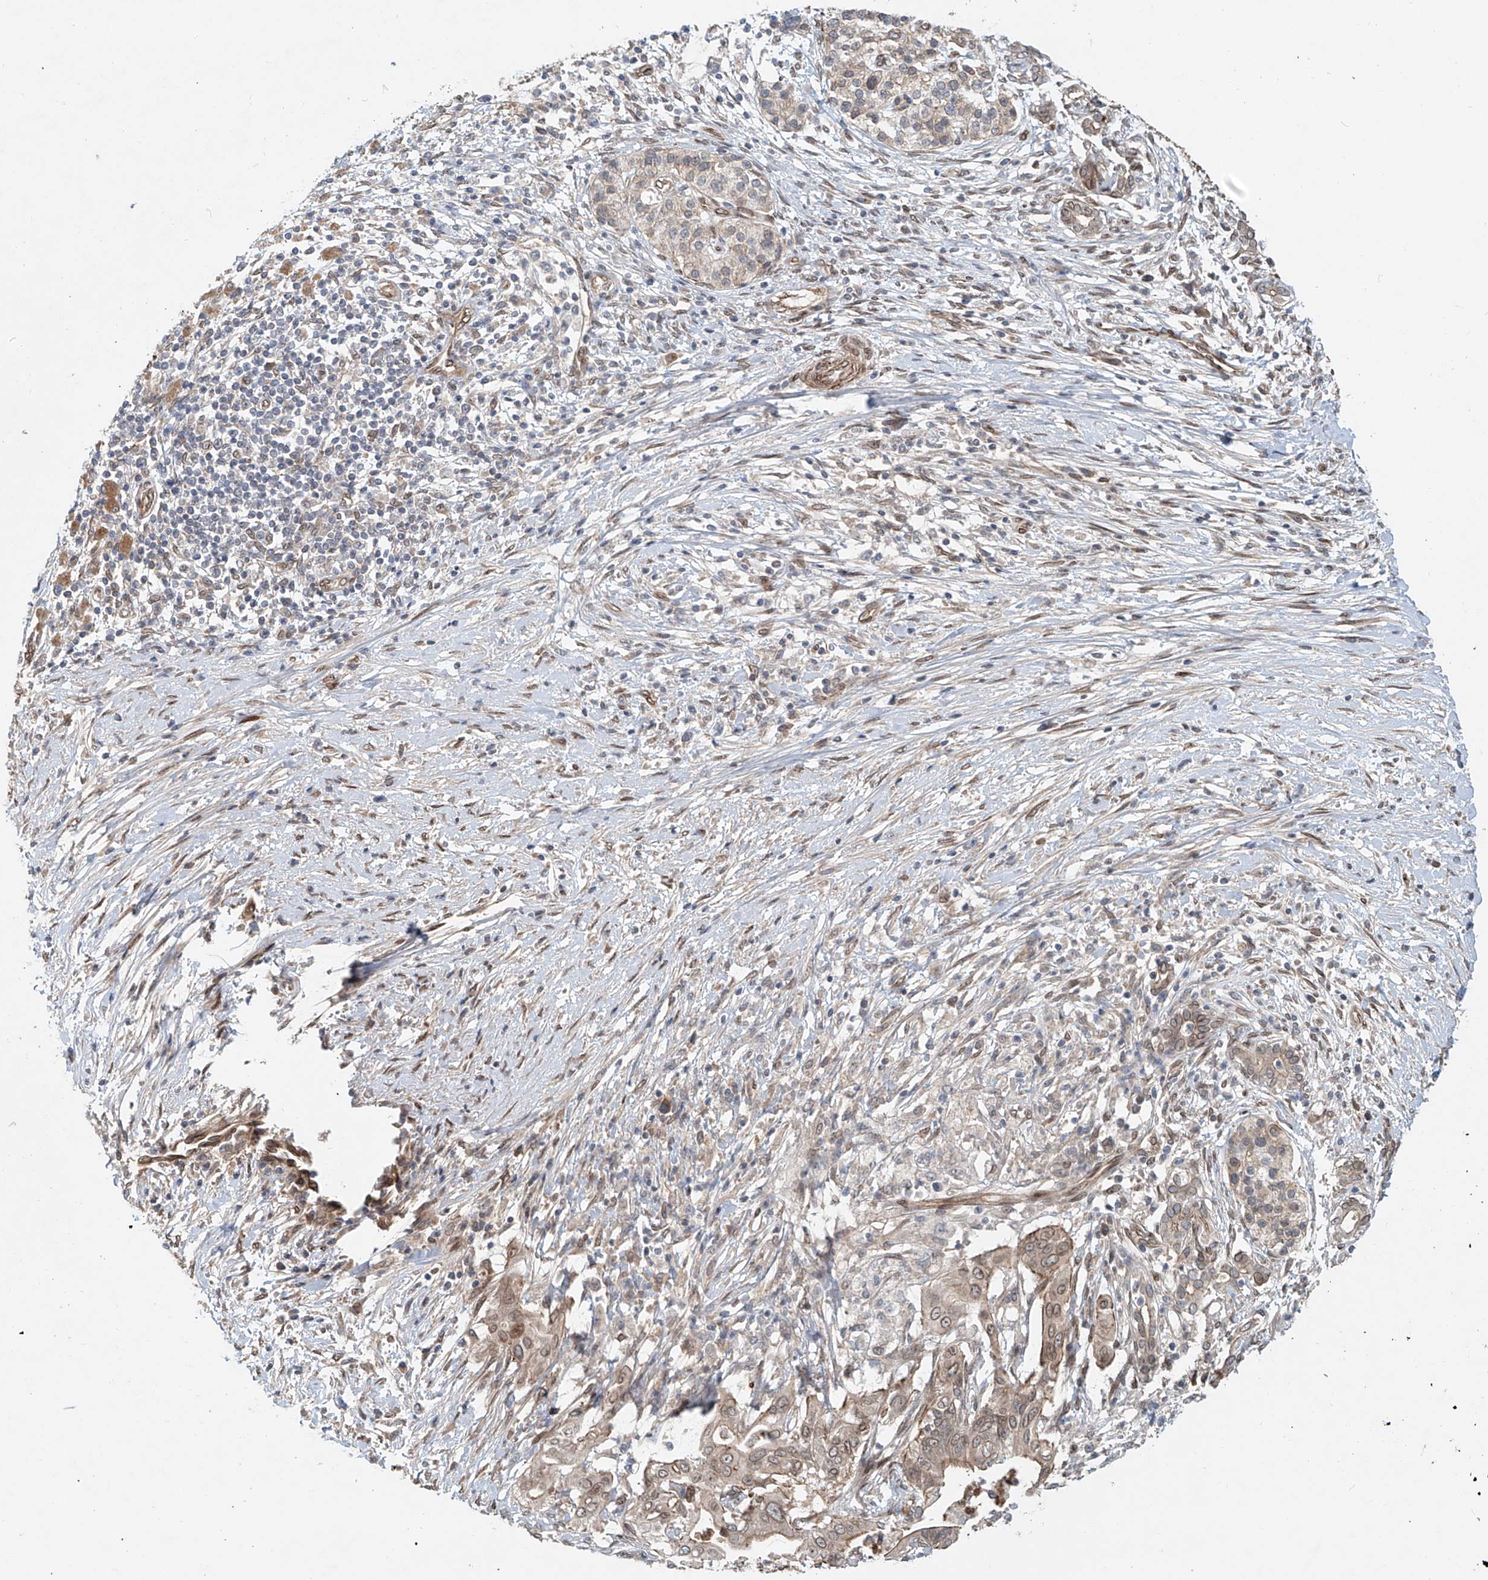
{"staining": {"intensity": "moderate", "quantity": "25%-75%", "location": "cytoplasmic/membranous"}, "tissue": "pancreatic cancer", "cell_type": "Tumor cells", "image_type": "cancer", "snomed": [{"axis": "morphology", "description": "Adenocarcinoma, NOS"}, {"axis": "topography", "description": "Pancreas"}], "caption": "High-magnification brightfield microscopy of pancreatic cancer (adenocarcinoma) stained with DAB (brown) and counterstained with hematoxylin (blue). tumor cells exhibit moderate cytoplasmic/membranous staining is present in about25%-75% of cells. (Brightfield microscopy of DAB IHC at high magnification).", "gene": "SASH1", "patient": {"sex": "male", "age": 58}}